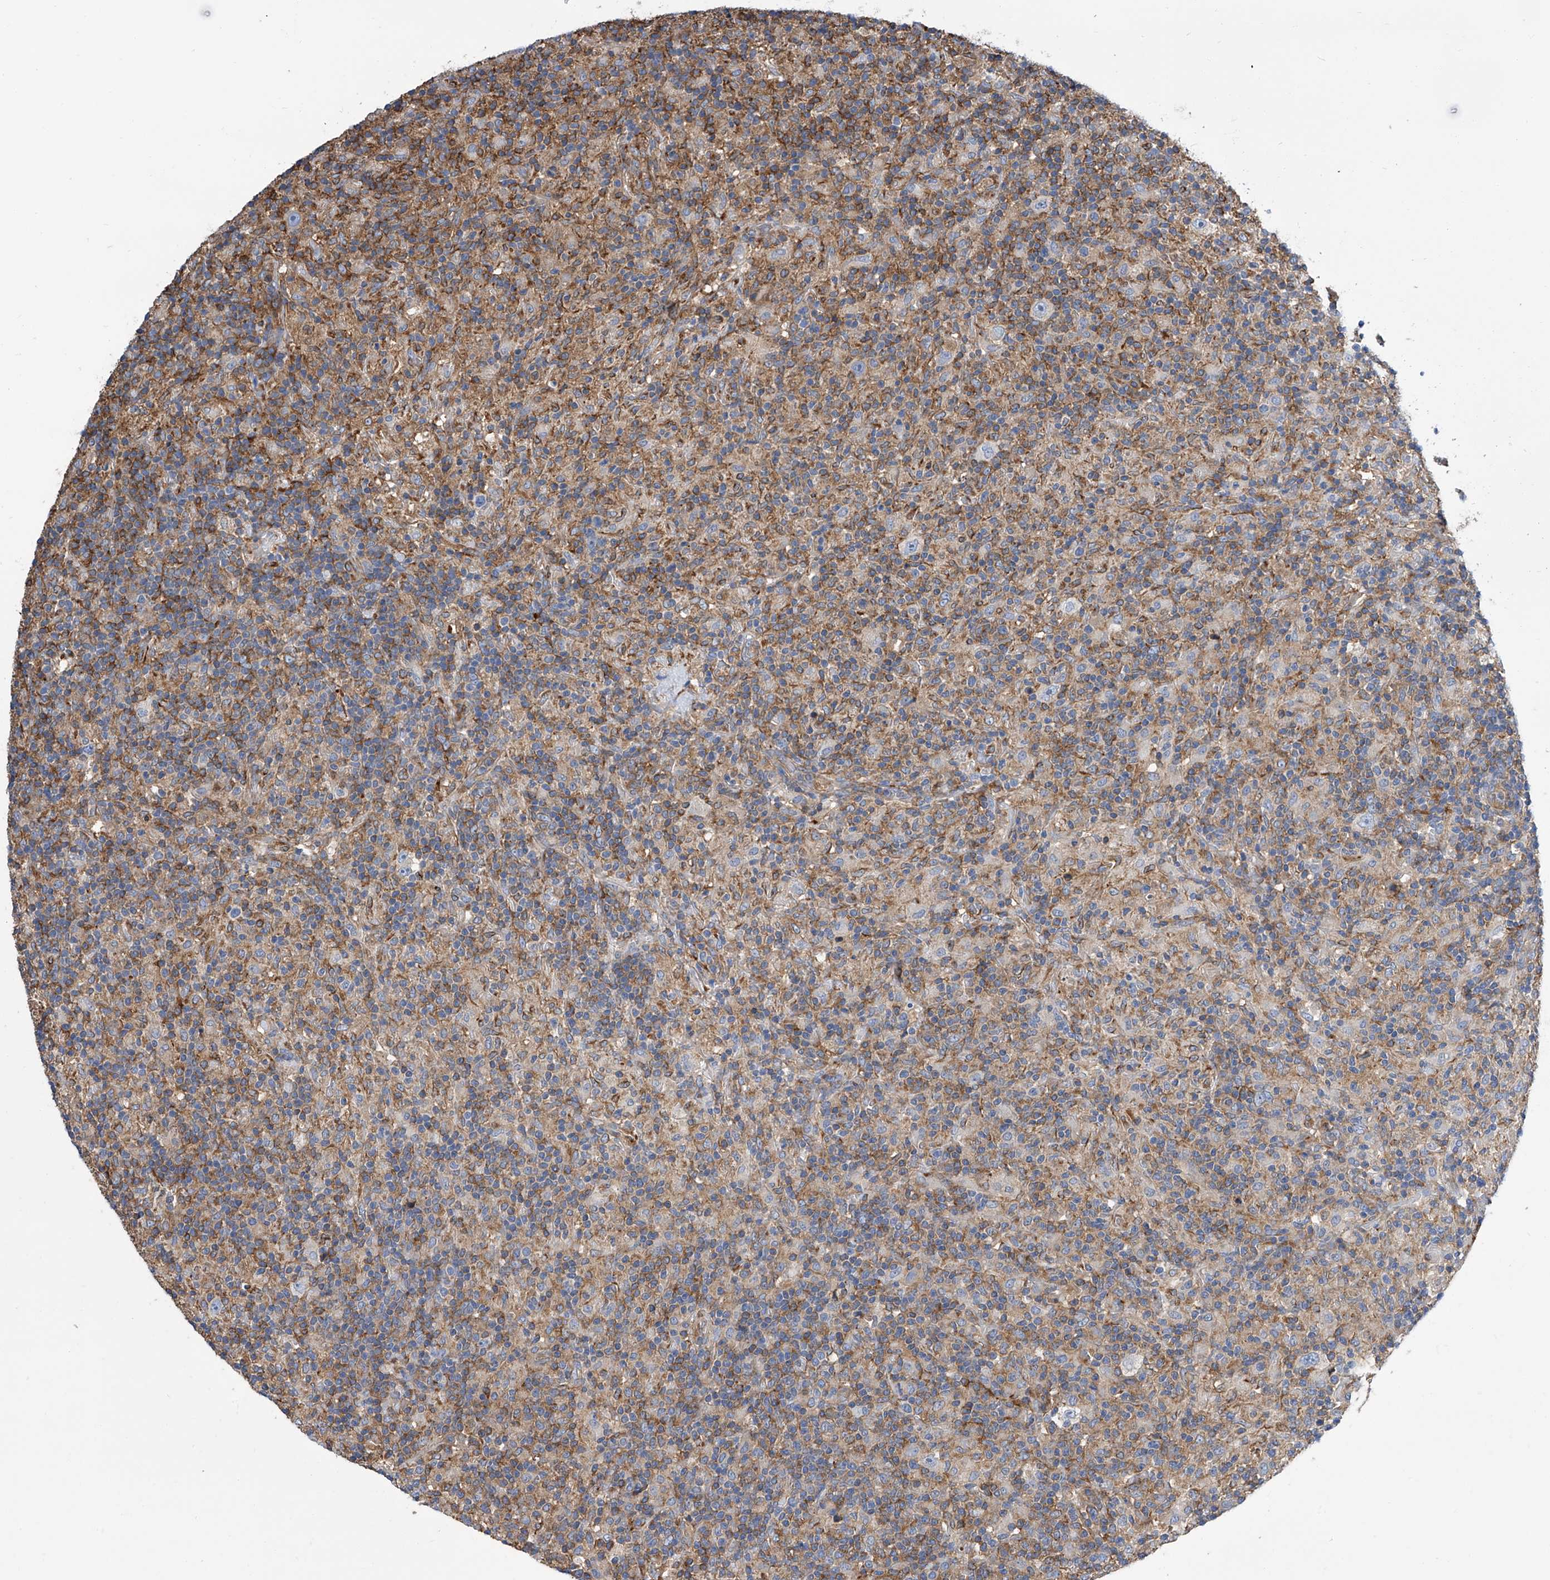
{"staining": {"intensity": "negative", "quantity": "none", "location": "none"}, "tissue": "lymphoma", "cell_type": "Tumor cells", "image_type": "cancer", "snomed": [{"axis": "morphology", "description": "Hodgkin's disease, NOS"}, {"axis": "topography", "description": "Lymph node"}], "caption": "IHC histopathology image of neoplastic tissue: lymphoma stained with DAB shows no significant protein expression in tumor cells. (IHC, brightfield microscopy, high magnification).", "gene": "GPT", "patient": {"sex": "male", "age": 70}}